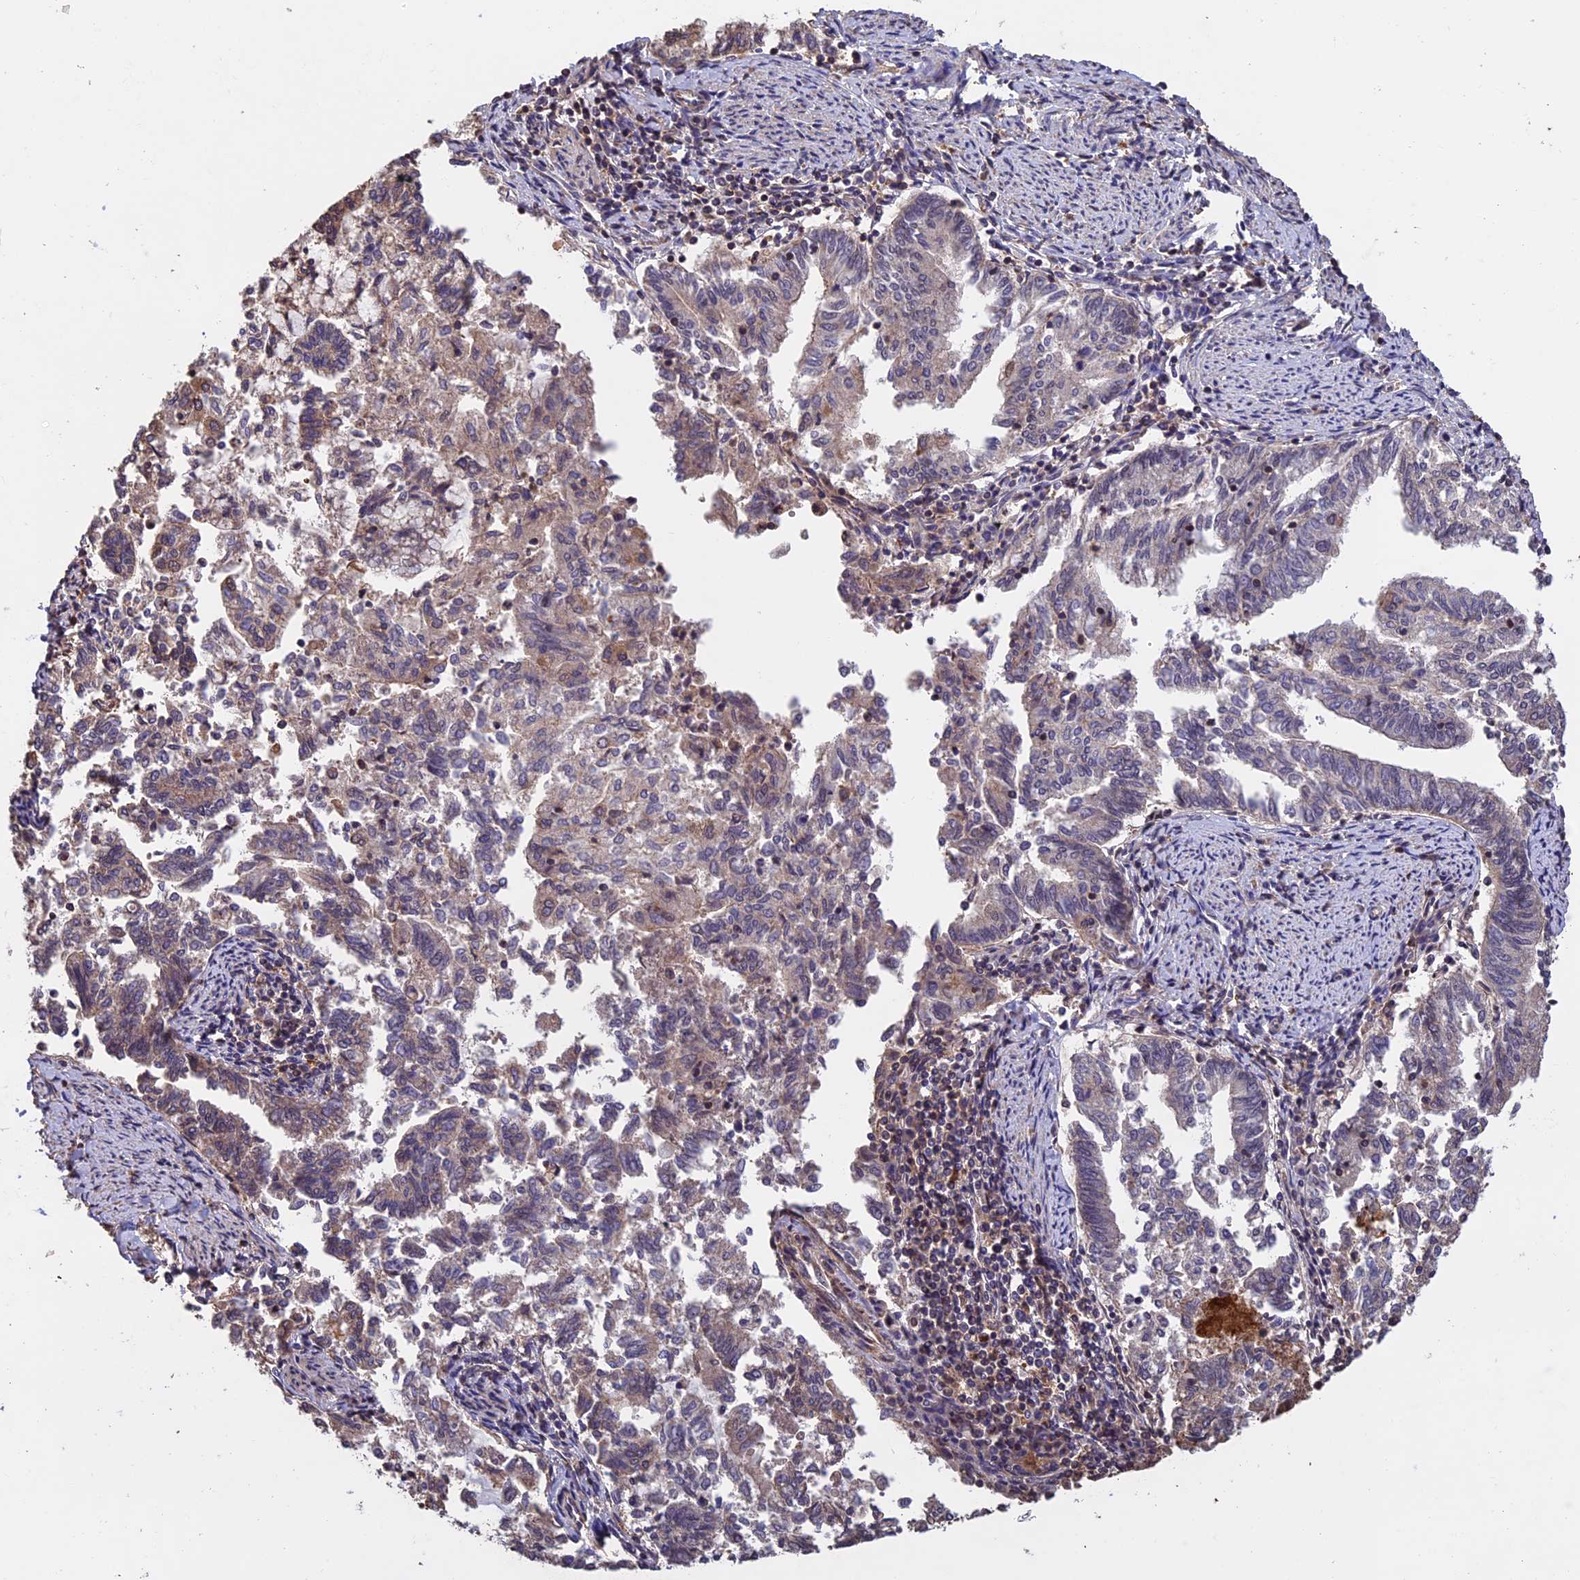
{"staining": {"intensity": "weak", "quantity": "<25%", "location": "cytoplasmic/membranous"}, "tissue": "endometrial cancer", "cell_type": "Tumor cells", "image_type": "cancer", "snomed": [{"axis": "morphology", "description": "Adenocarcinoma, NOS"}, {"axis": "topography", "description": "Endometrium"}], "caption": "Endometrial cancer (adenocarcinoma) stained for a protein using IHC displays no expression tumor cells.", "gene": "PKD2L2", "patient": {"sex": "female", "age": 79}}